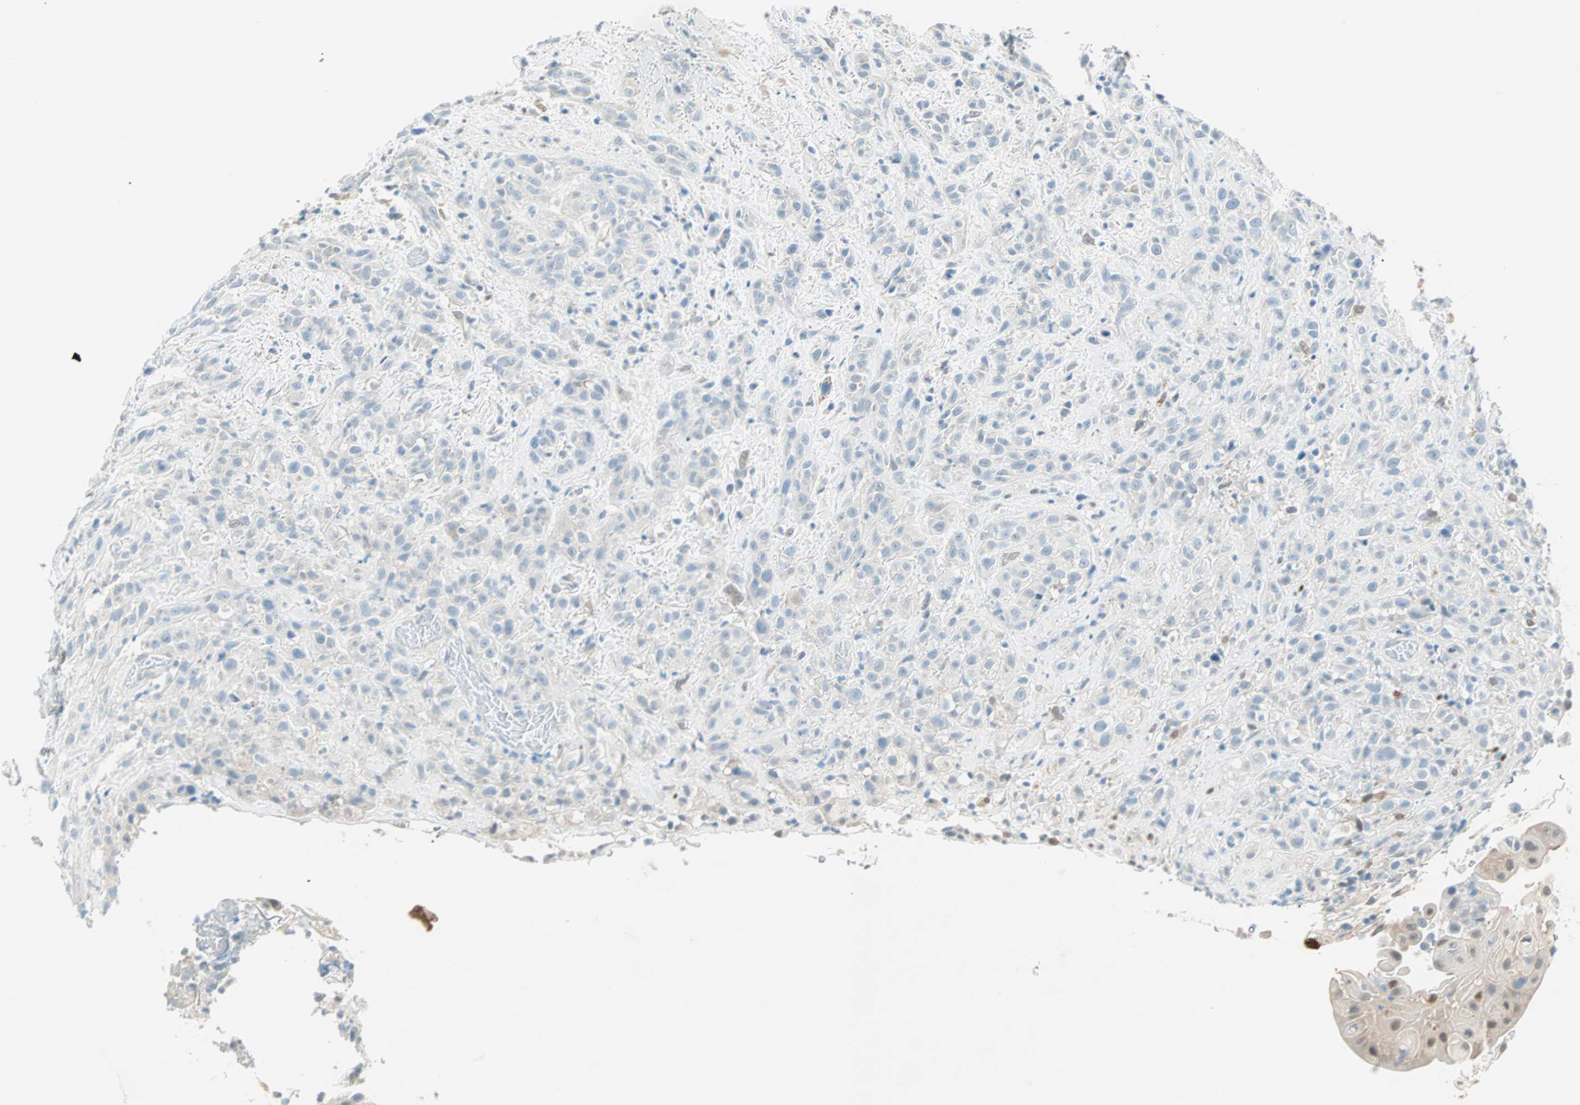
{"staining": {"intensity": "weak", "quantity": "25%-75%", "location": "cytoplasmic/membranous"}, "tissue": "head and neck cancer", "cell_type": "Tumor cells", "image_type": "cancer", "snomed": [{"axis": "morphology", "description": "Squamous cell carcinoma, NOS"}, {"axis": "topography", "description": "Head-Neck"}], "caption": "This is a micrograph of IHC staining of head and neck cancer, which shows weak expression in the cytoplasmic/membranous of tumor cells.", "gene": "S100A1", "patient": {"sex": "male", "age": 62}}